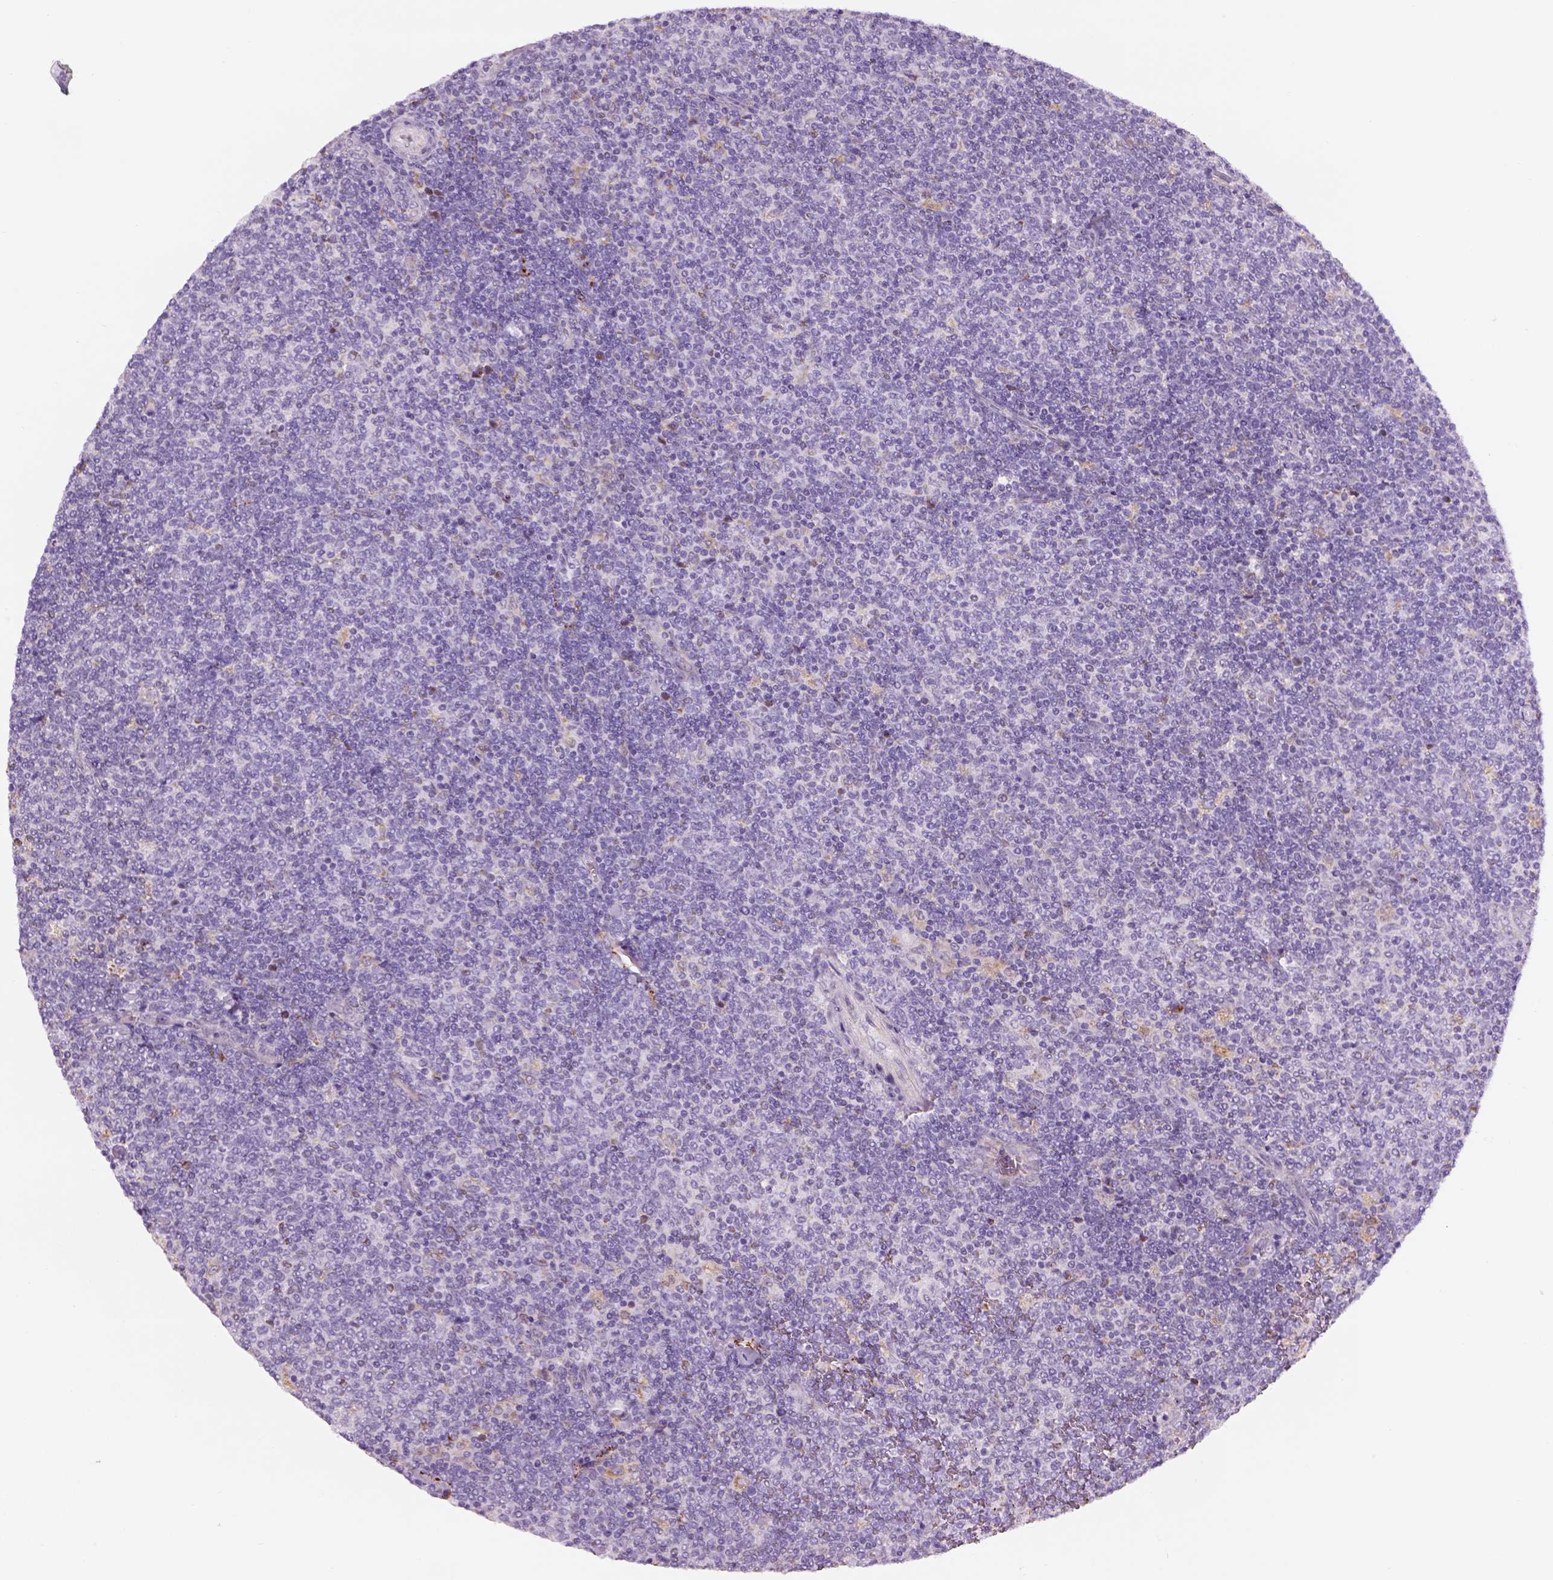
{"staining": {"intensity": "weak", "quantity": "<25%", "location": "cytoplasmic/membranous"}, "tissue": "lymphoma", "cell_type": "Tumor cells", "image_type": "cancer", "snomed": [{"axis": "morphology", "description": "Malignant lymphoma, non-Hodgkin's type, Low grade"}, {"axis": "topography", "description": "Lymph node"}], "caption": "High magnification brightfield microscopy of malignant lymphoma, non-Hodgkin's type (low-grade) stained with DAB (brown) and counterstained with hematoxylin (blue): tumor cells show no significant staining.", "gene": "IFT52", "patient": {"sex": "male", "age": 52}}